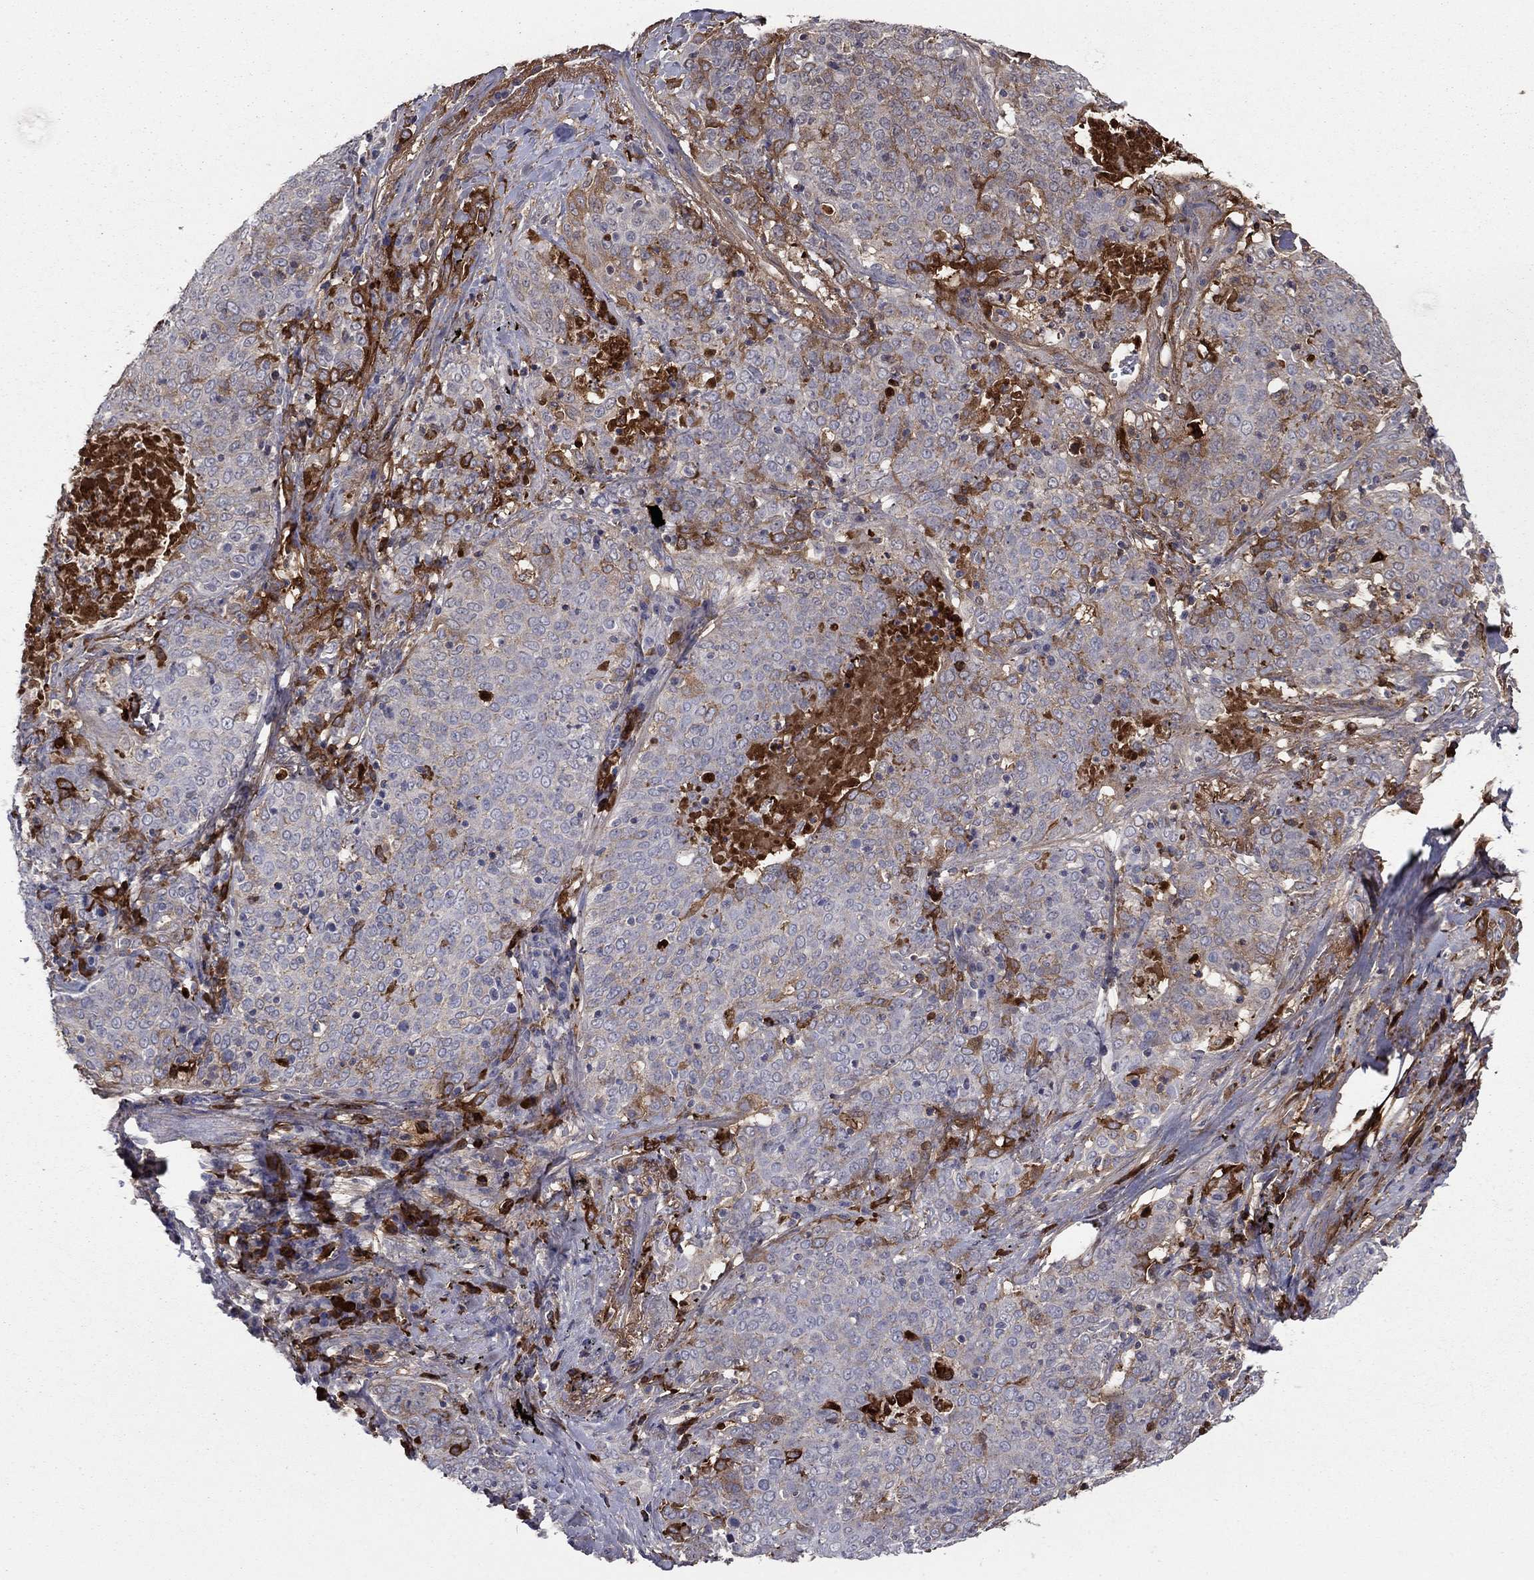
{"staining": {"intensity": "strong", "quantity": "<25%", "location": "cytoplasmic/membranous"}, "tissue": "lung cancer", "cell_type": "Tumor cells", "image_type": "cancer", "snomed": [{"axis": "morphology", "description": "Squamous cell carcinoma, NOS"}, {"axis": "topography", "description": "Lung"}], "caption": "Brown immunohistochemical staining in lung cancer (squamous cell carcinoma) displays strong cytoplasmic/membranous staining in about <25% of tumor cells.", "gene": "HPX", "patient": {"sex": "male", "age": 82}}